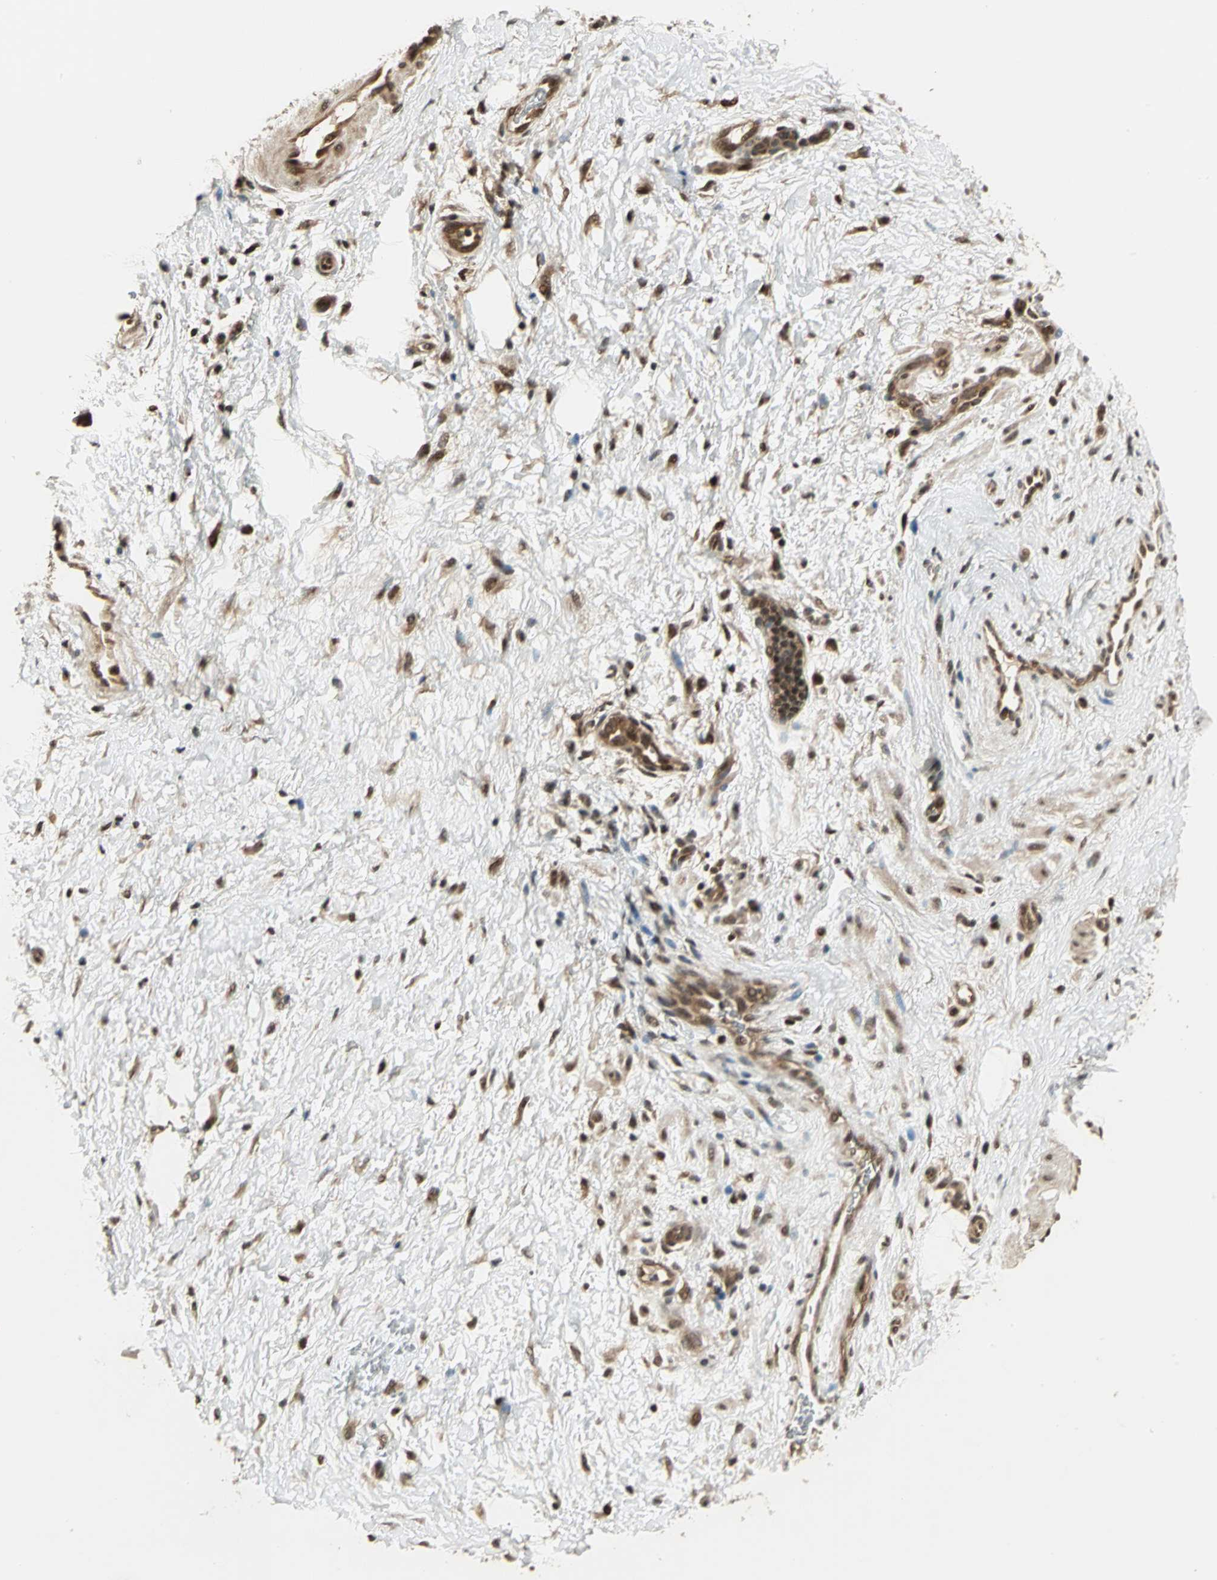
{"staining": {"intensity": "strong", "quantity": ">75%", "location": "cytoplasmic/membranous,nuclear"}, "tissue": "lymphoma", "cell_type": "Tumor cells", "image_type": "cancer", "snomed": [{"axis": "morphology", "description": "Malignant lymphoma, non-Hodgkin's type, Low grade"}, {"axis": "topography", "description": "Lymph node"}], "caption": "Immunohistochemistry (DAB (3,3'-diaminobenzidine)) staining of malignant lymphoma, non-Hodgkin's type (low-grade) demonstrates strong cytoplasmic/membranous and nuclear protein positivity in about >75% of tumor cells.", "gene": "PSMC3", "patient": {"sex": "female", "age": 76}}